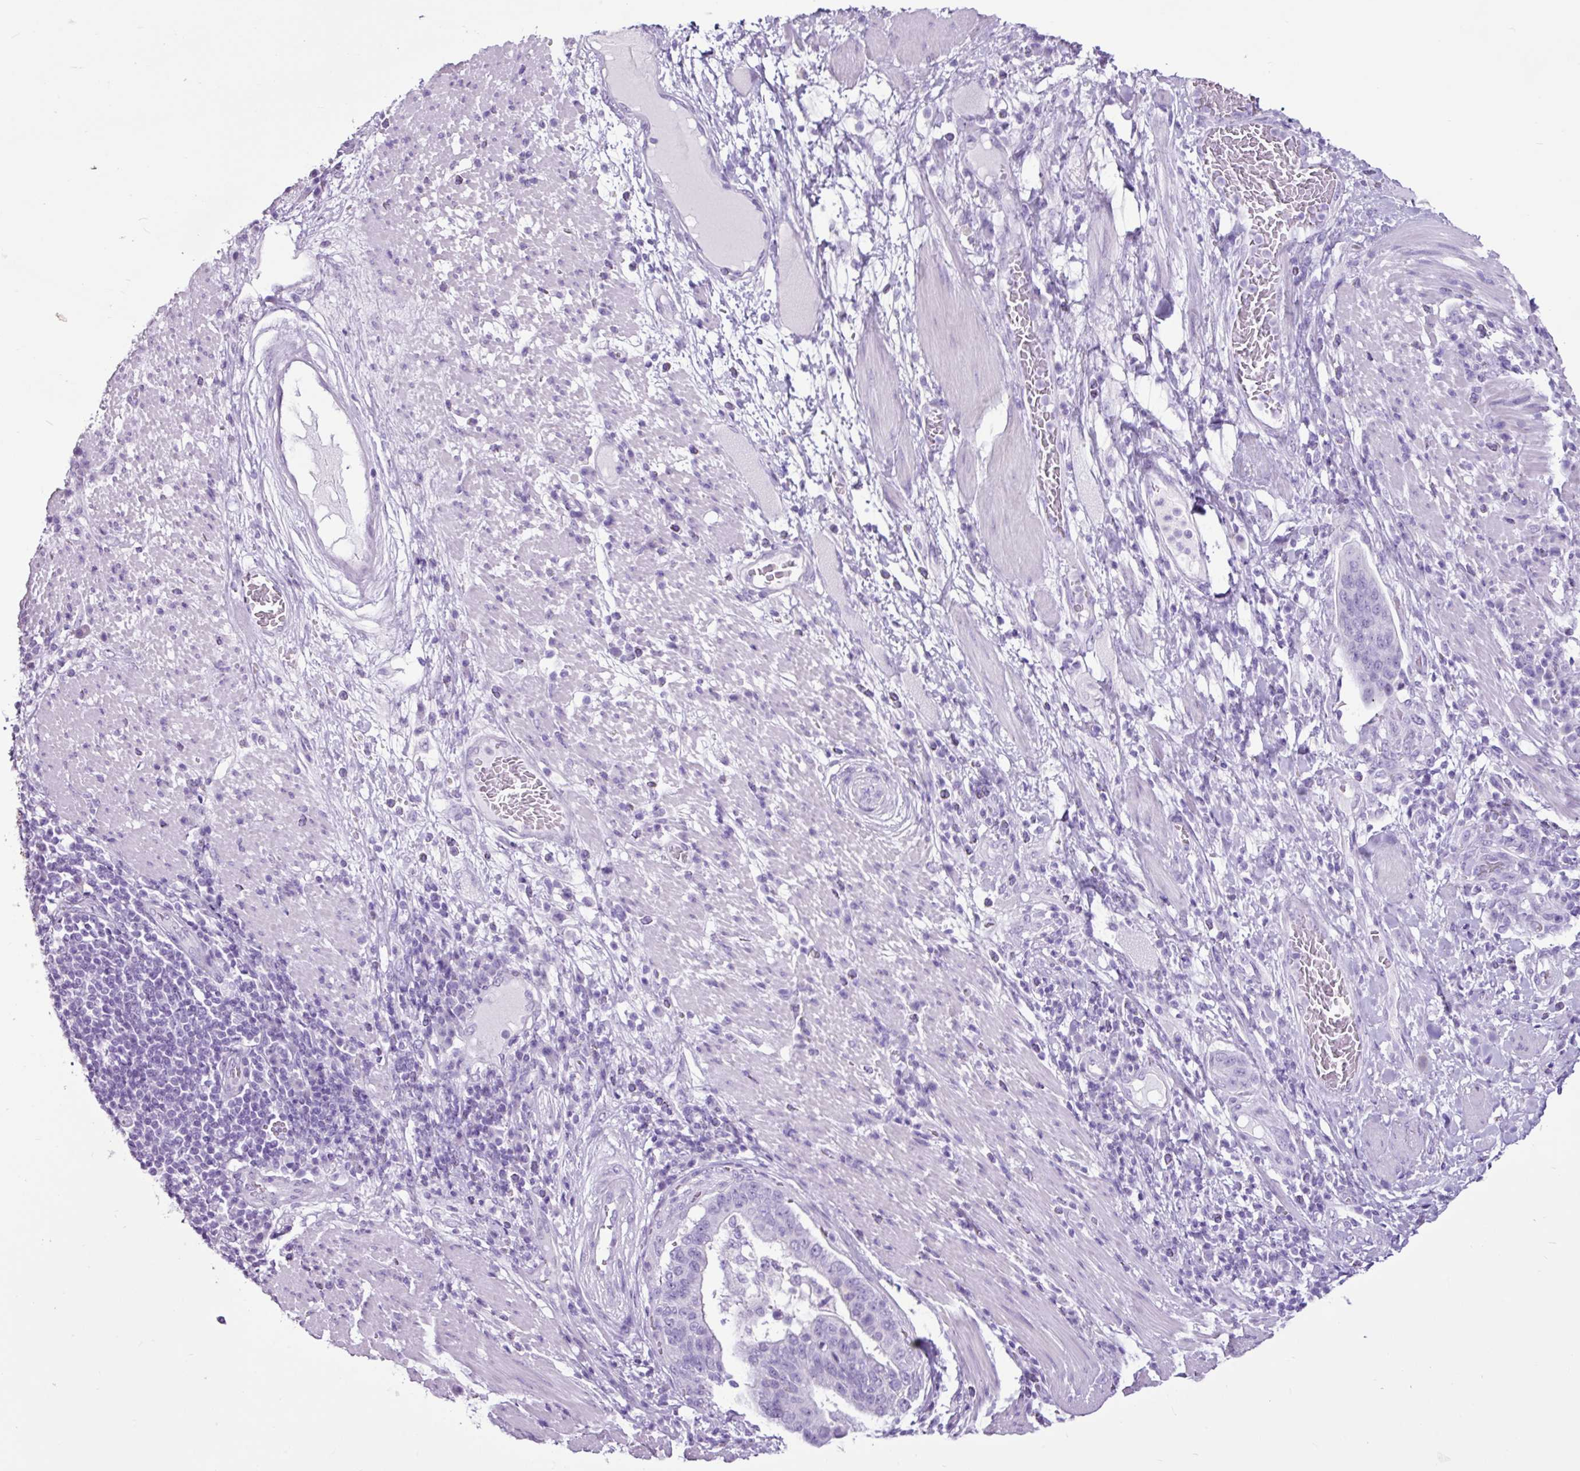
{"staining": {"intensity": "negative", "quantity": "none", "location": "none"}, "tissue": "stomach cancer", "cell_type": "Tumor cells", "image_type": "cancer", "snomed": [{"axis": "morphology", "description": "Normal tissue, NOS"}, {"axis": "morphology", "description": "Adenocarcinoma, NOS"}, {"axis": "topography", "description": "Stomach"}], "caption": "IHC photomicrograph of stomach adenocarcinoma stained for a protein (brown), which reveals no staining in tumor cells. (Stains: DAB (3,3'-diaminobenzidine) IHC with hematoxylin counter stain, Microscopy: brightfield microscopy at high magnification).", "gene": "PGR", "patient": {"sex": "female", "age": 64}}